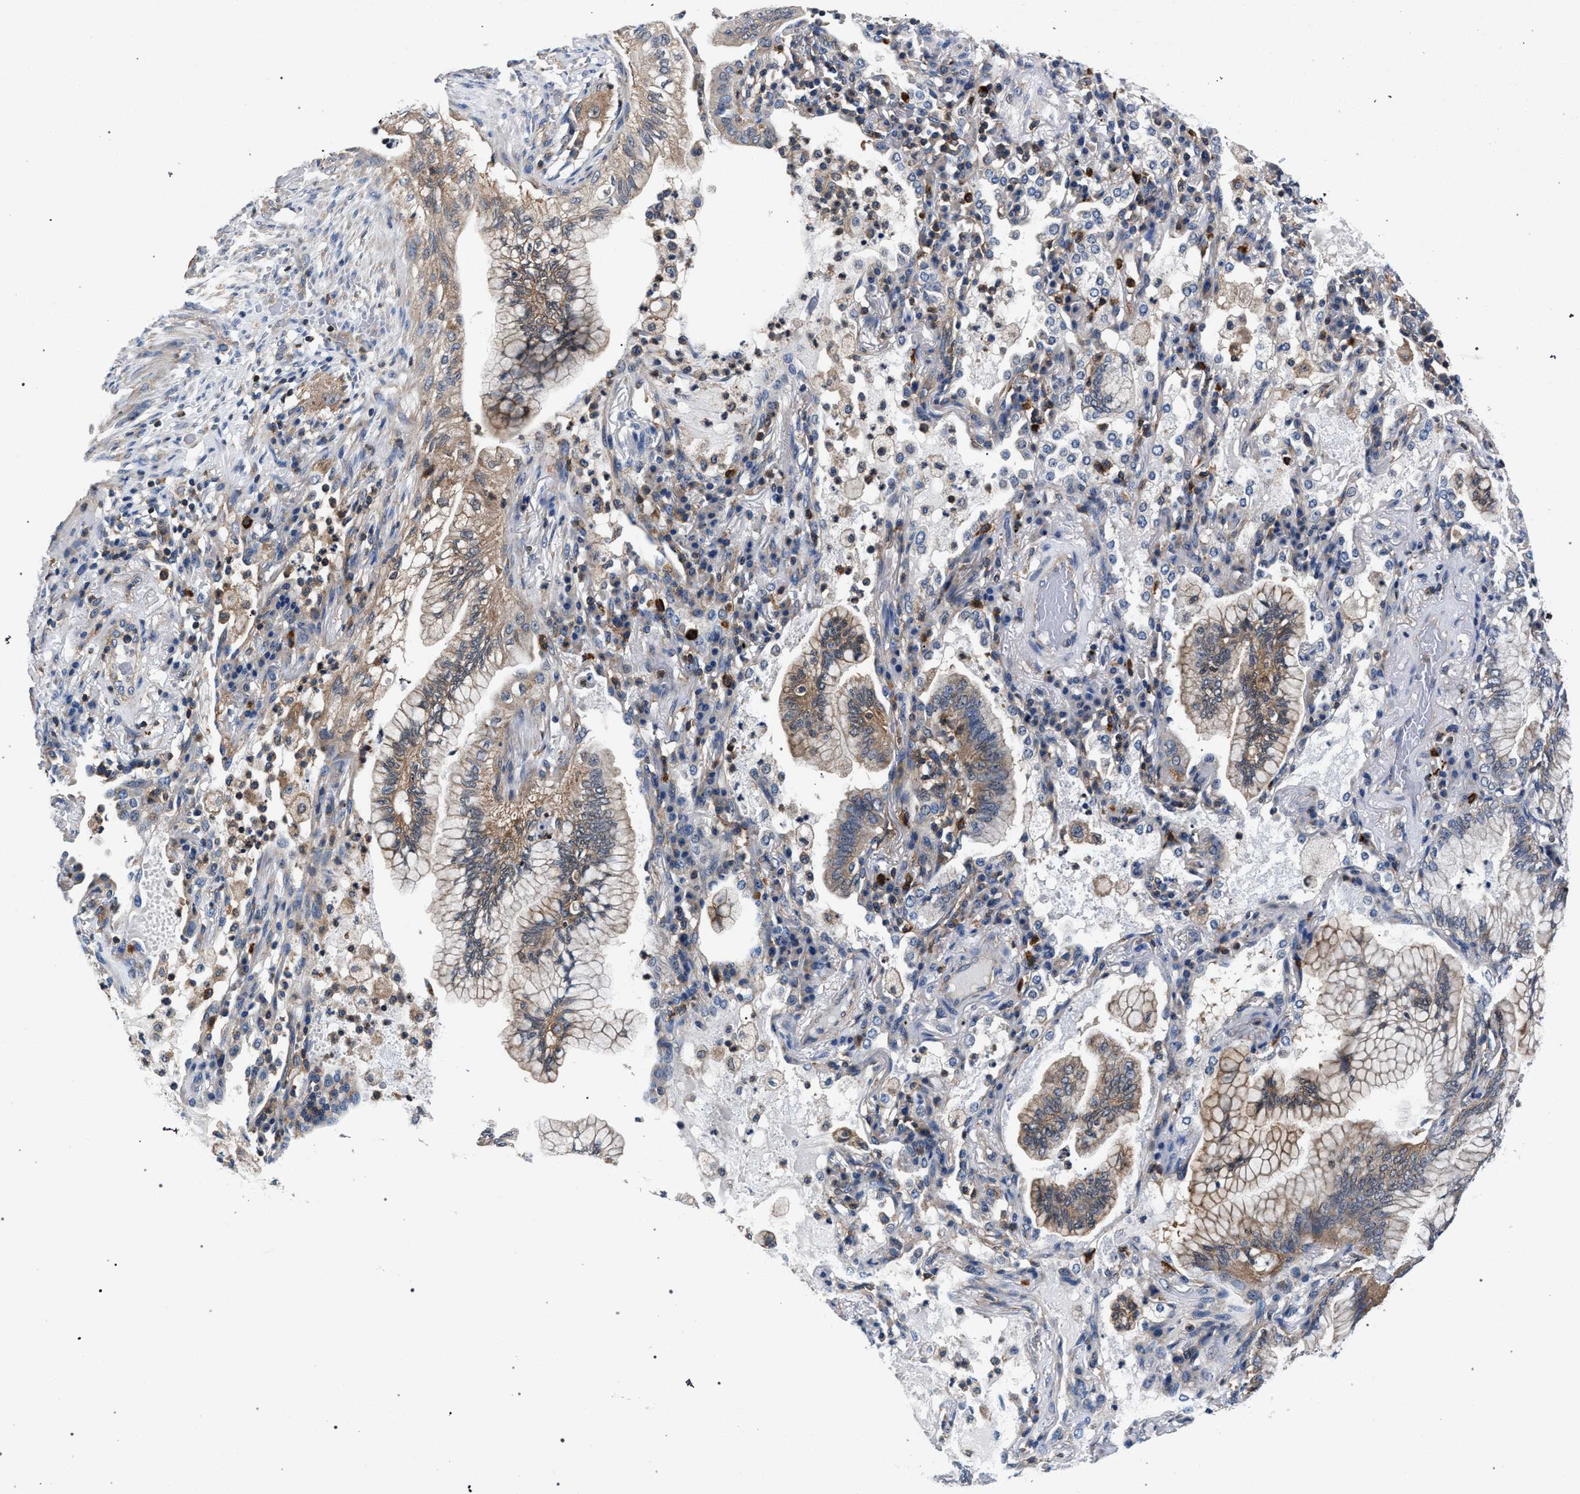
{"staining": {"intensity": "weak", "quantity": ">75%", "location": "cytoplasmic/membranous"}, "tissue": "lung cancer", "cell_type": "Tumor cells", "image_type": "cancer", "snomed": [{"axis": "morphology", "description": "Adenocarcinoma, NOS"}, {"axis": "topography", "description": "Lung"}], "caption": "Immunohistochemical staining of lung cancer (adenocarcinoma) exhibits low levels of weak cytoplasmic/membranous positivity in about >75% of tumor cells.", "gene": "LASP1", "patient": {"sex": "female", "age": 70}}